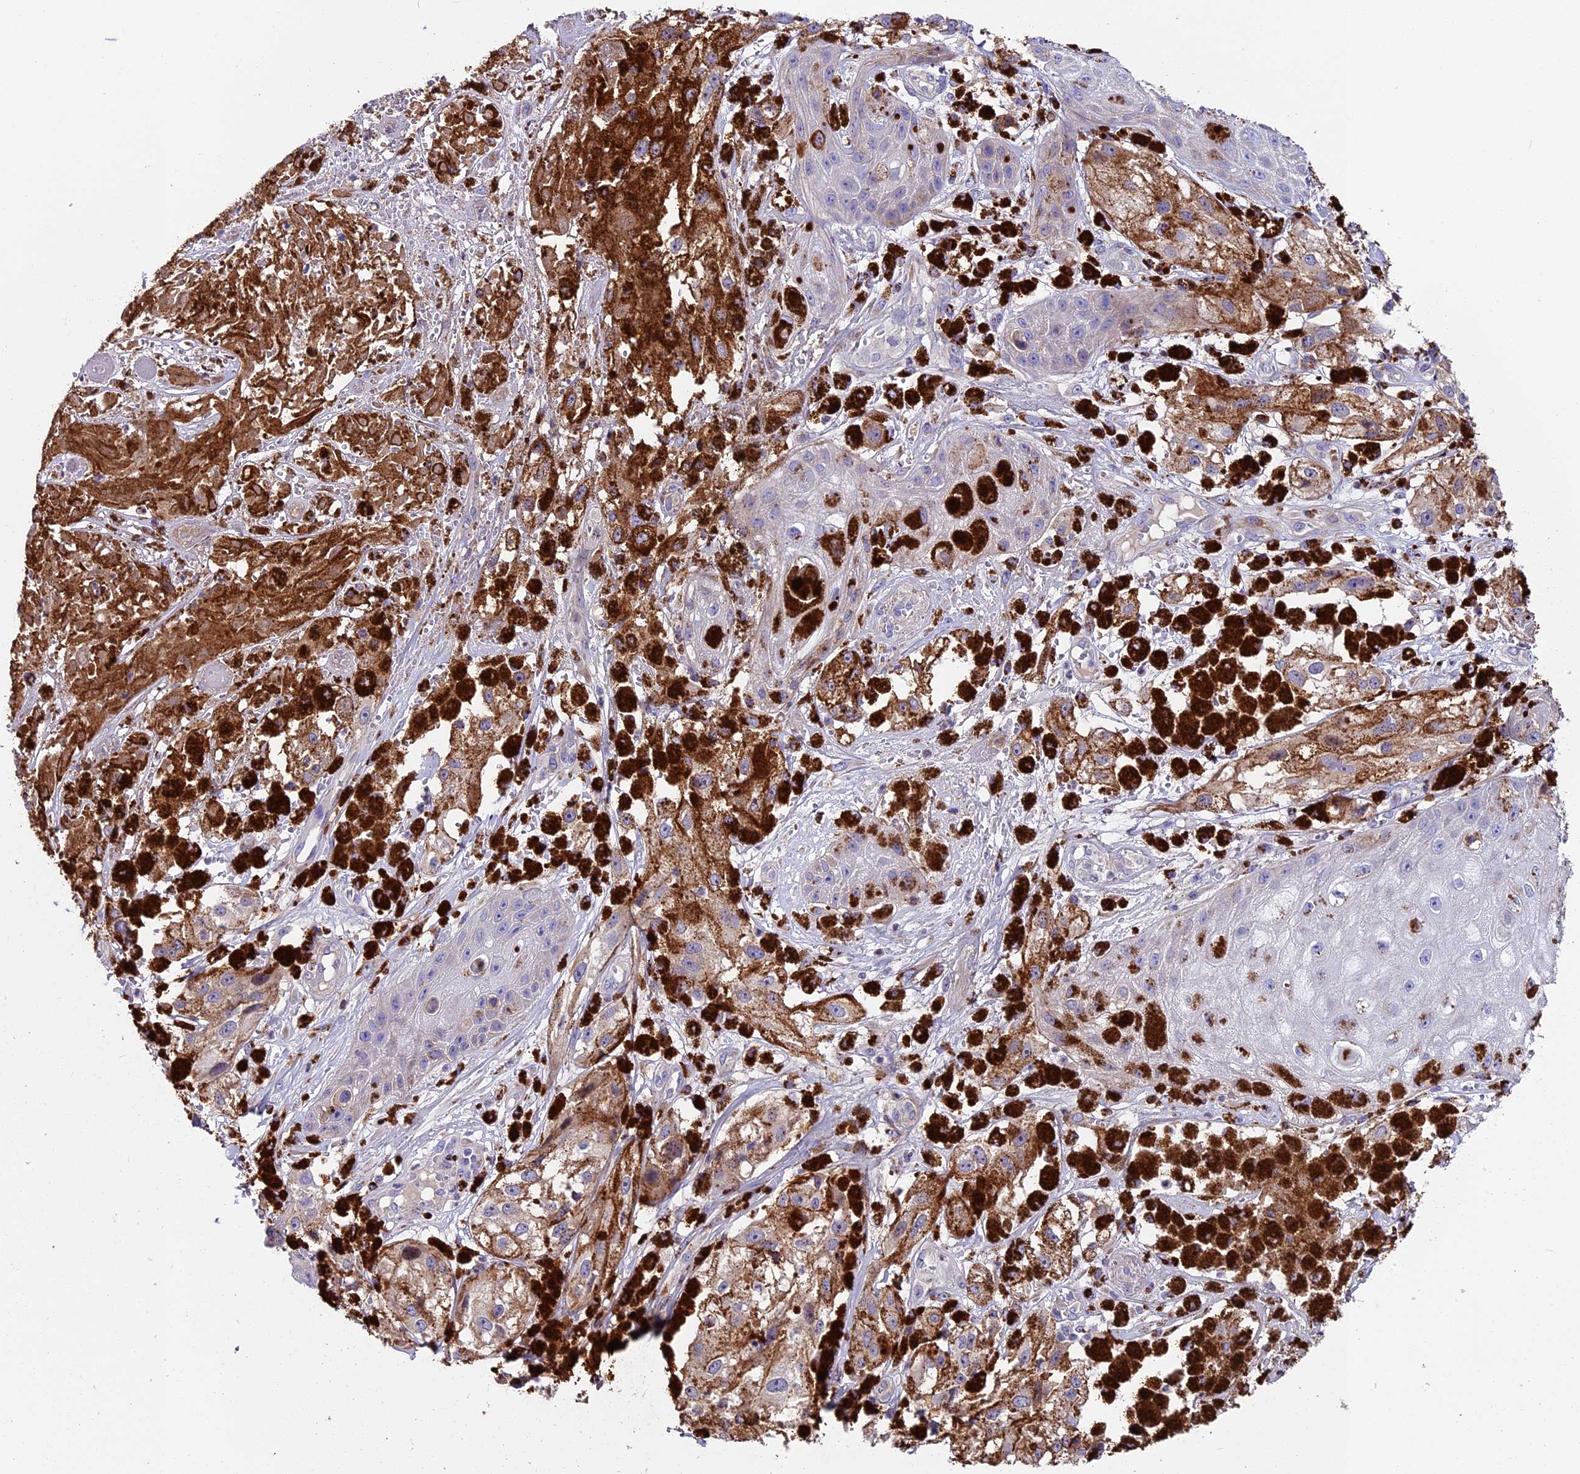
{"staining": {"intensity": "moderate", "quantity": ">75%", "location": "cytoplasmic/membranous"}, "tissue": "melanoma", "cell_type": "Tumor cells", "image_type": "cancer", "snomed": [{"axis": "morphology", "description": "Malignant melanoma, NOS"}, {"axis": "topography", "description": "Skin"}], "caption": "Immunohistochemistry (IHC) of malignant melanoma exhibits medium levels of moderate cytoplasmic/membranous staining in about >75% of tumor cells. (Stains: DAB in brown, nuclei in blue, Microscopy: brightfield microscopy at high magnification).", "gene": "PIGU", "patient": {"sex": "male", "age": 88}}